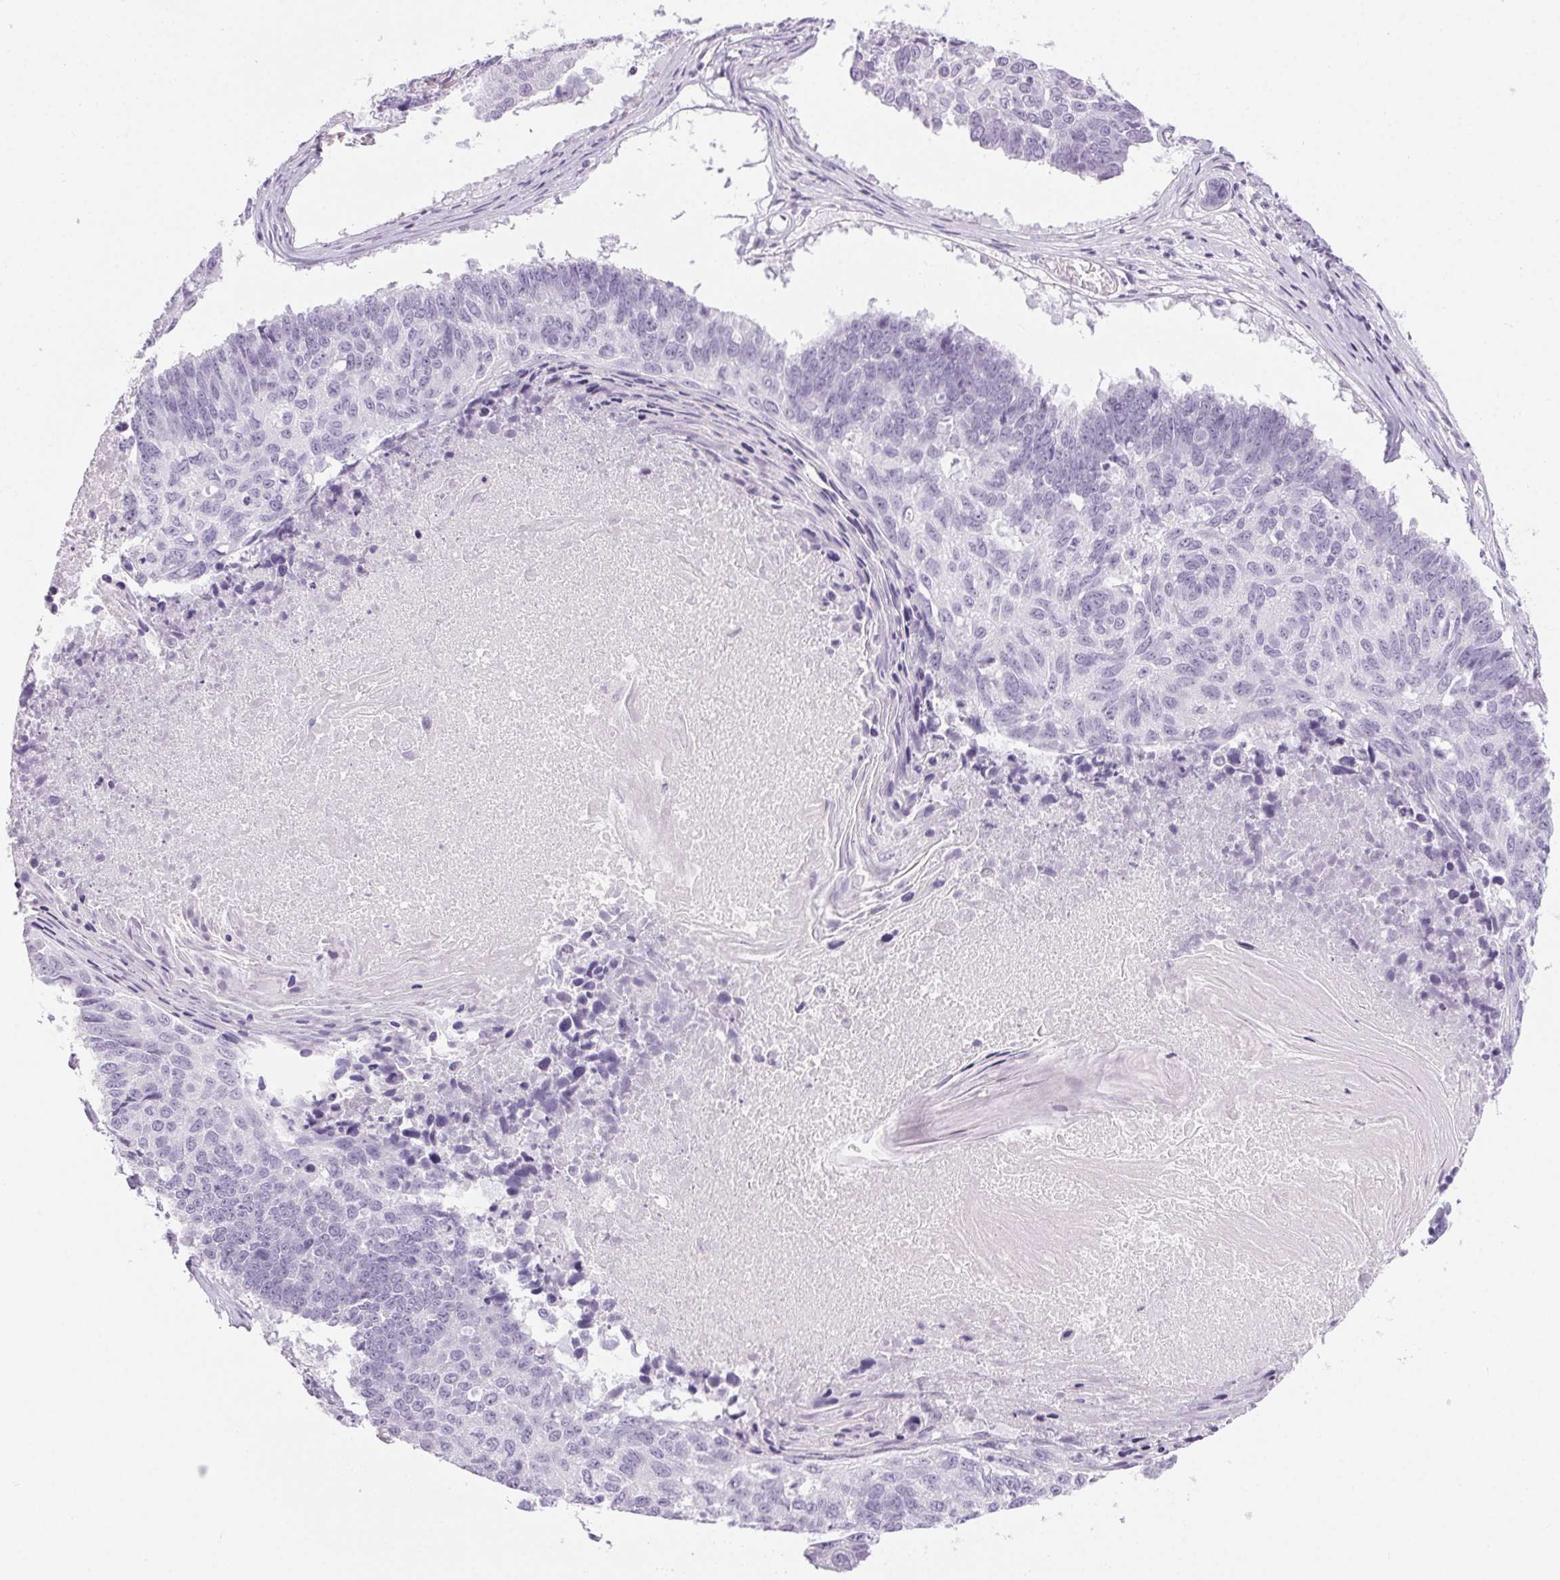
{"staining": {"intensity": "negative", "quantity": "none", "location": "none"}, "tissue": "lung cancer", "cell_type": "Tumor cells", "image_type": "cancer", "snomed": [{"axis": "morphology", "description": "Squamous cell carcinoma, NOS"}, {"axis": "topography", "description": "Lung"}], "caption": "High power microscopy image of an immunohistochemistry (IHC) photomicrograph of squamous cell carcinoma (lung), revealing no significant positivity in tumor cells. (Brightfield microscopy of DAB immunohistochemistry (IHC) at high magnification).", "gene": "LRP2", "patient": {"sex": "male", "age": 73}}